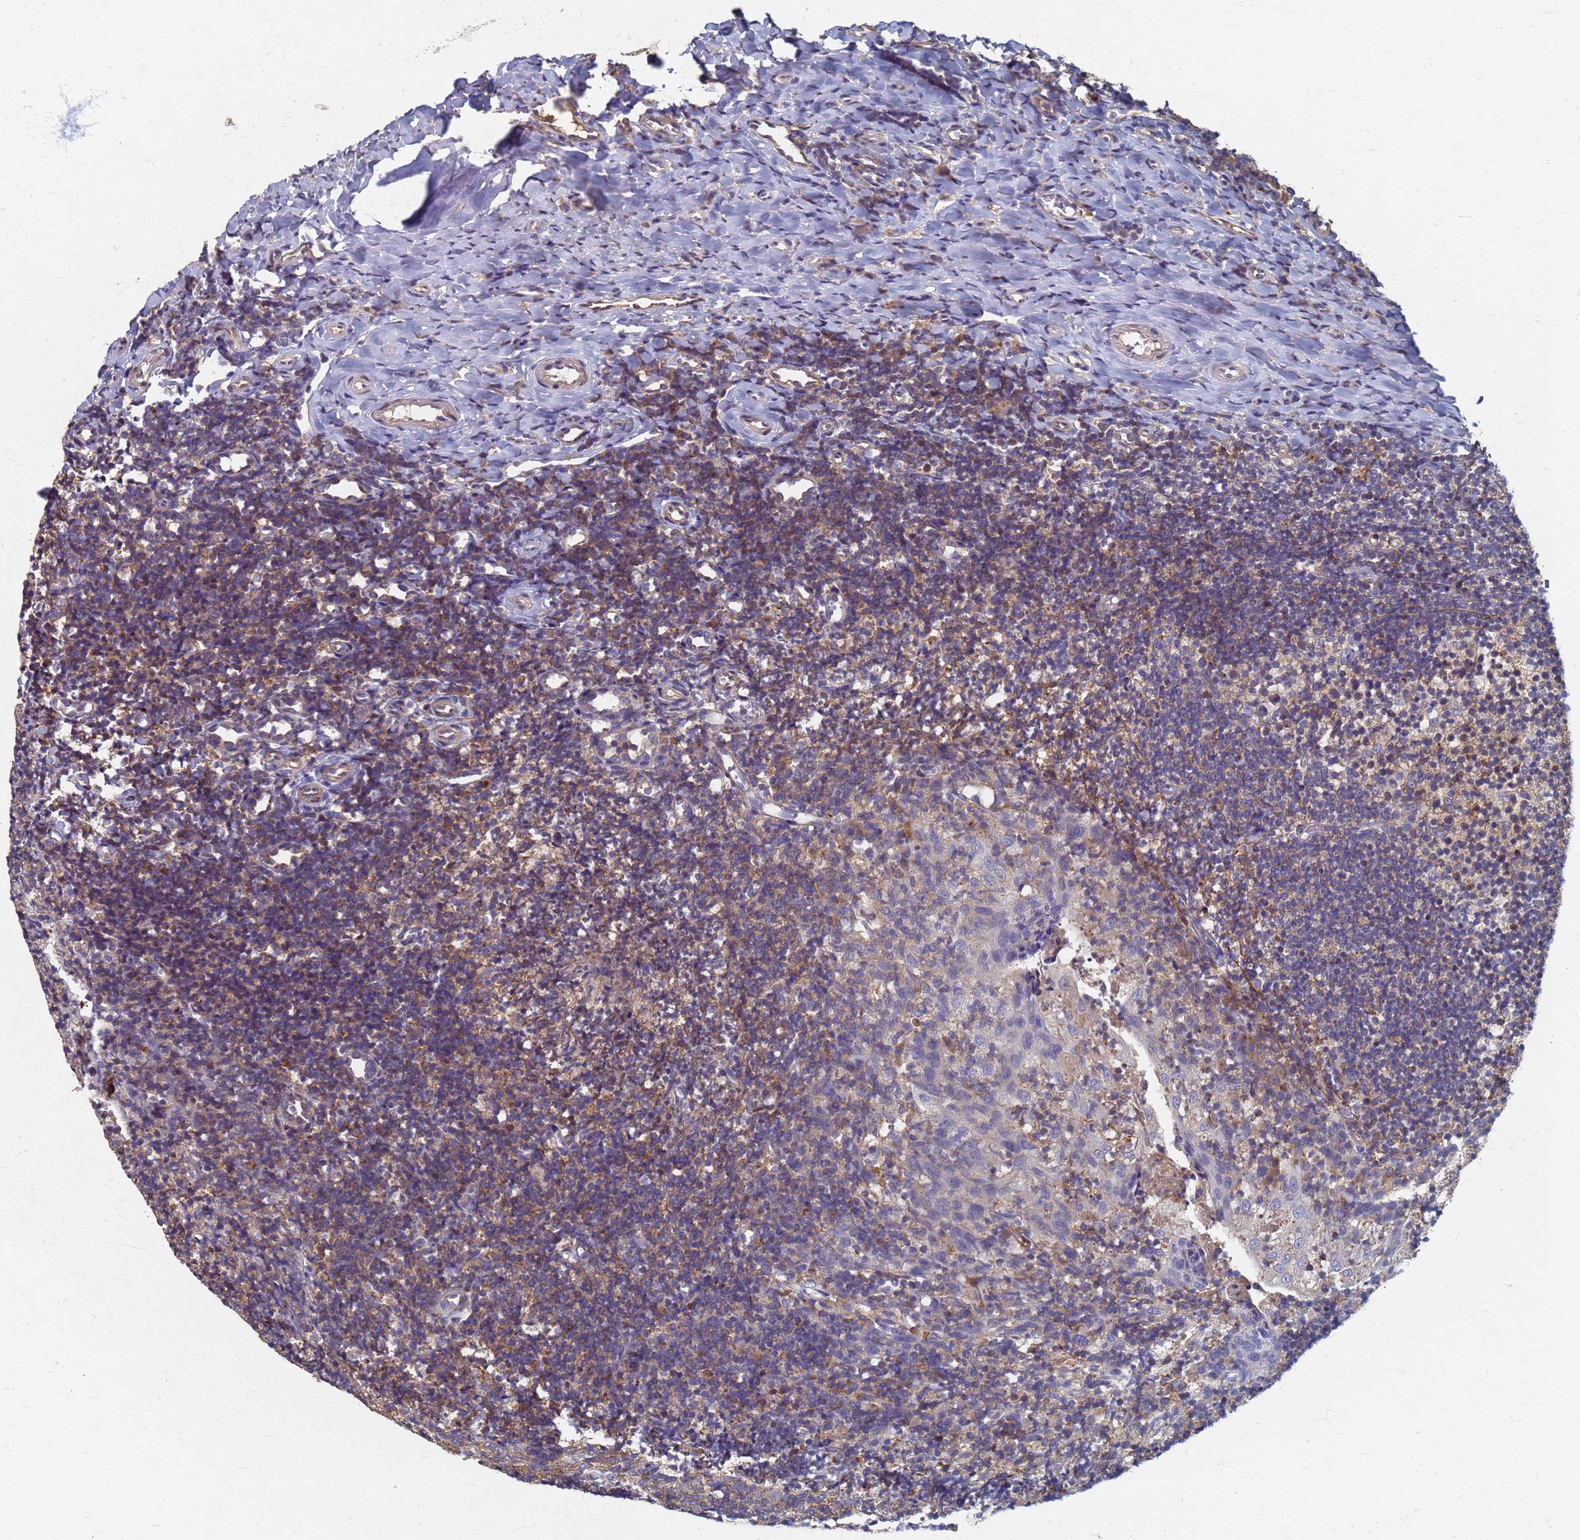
{"staining": {"intensity": "moderate", "quantity": "25%-75%", "location": "cytoplasmic/membranous"}, "tissue": "tonsil", "cell_type": "Non-germinal center cells", "image_type": "normal", "snomed": [{"axis": "morphology", "description": "Normal tissue, NOS"}, {"axis": "topography", "description": "Tonsil"}], "caption": "Non-germinal center cells demonstrate medium levels of moderate cytoplasmic/membranous positivity in approximately 25%-75% of cells in unremarkable human tonsil. The staining was performed using DAB (3,3'-diaminobenzidine) to visualize the protein expression in brown, while the nuclei were stained in blue with hematoxylin (Magnification: 20x).", "gene": "KRCC1", "patient": {"sex": "female", "age": 10}}